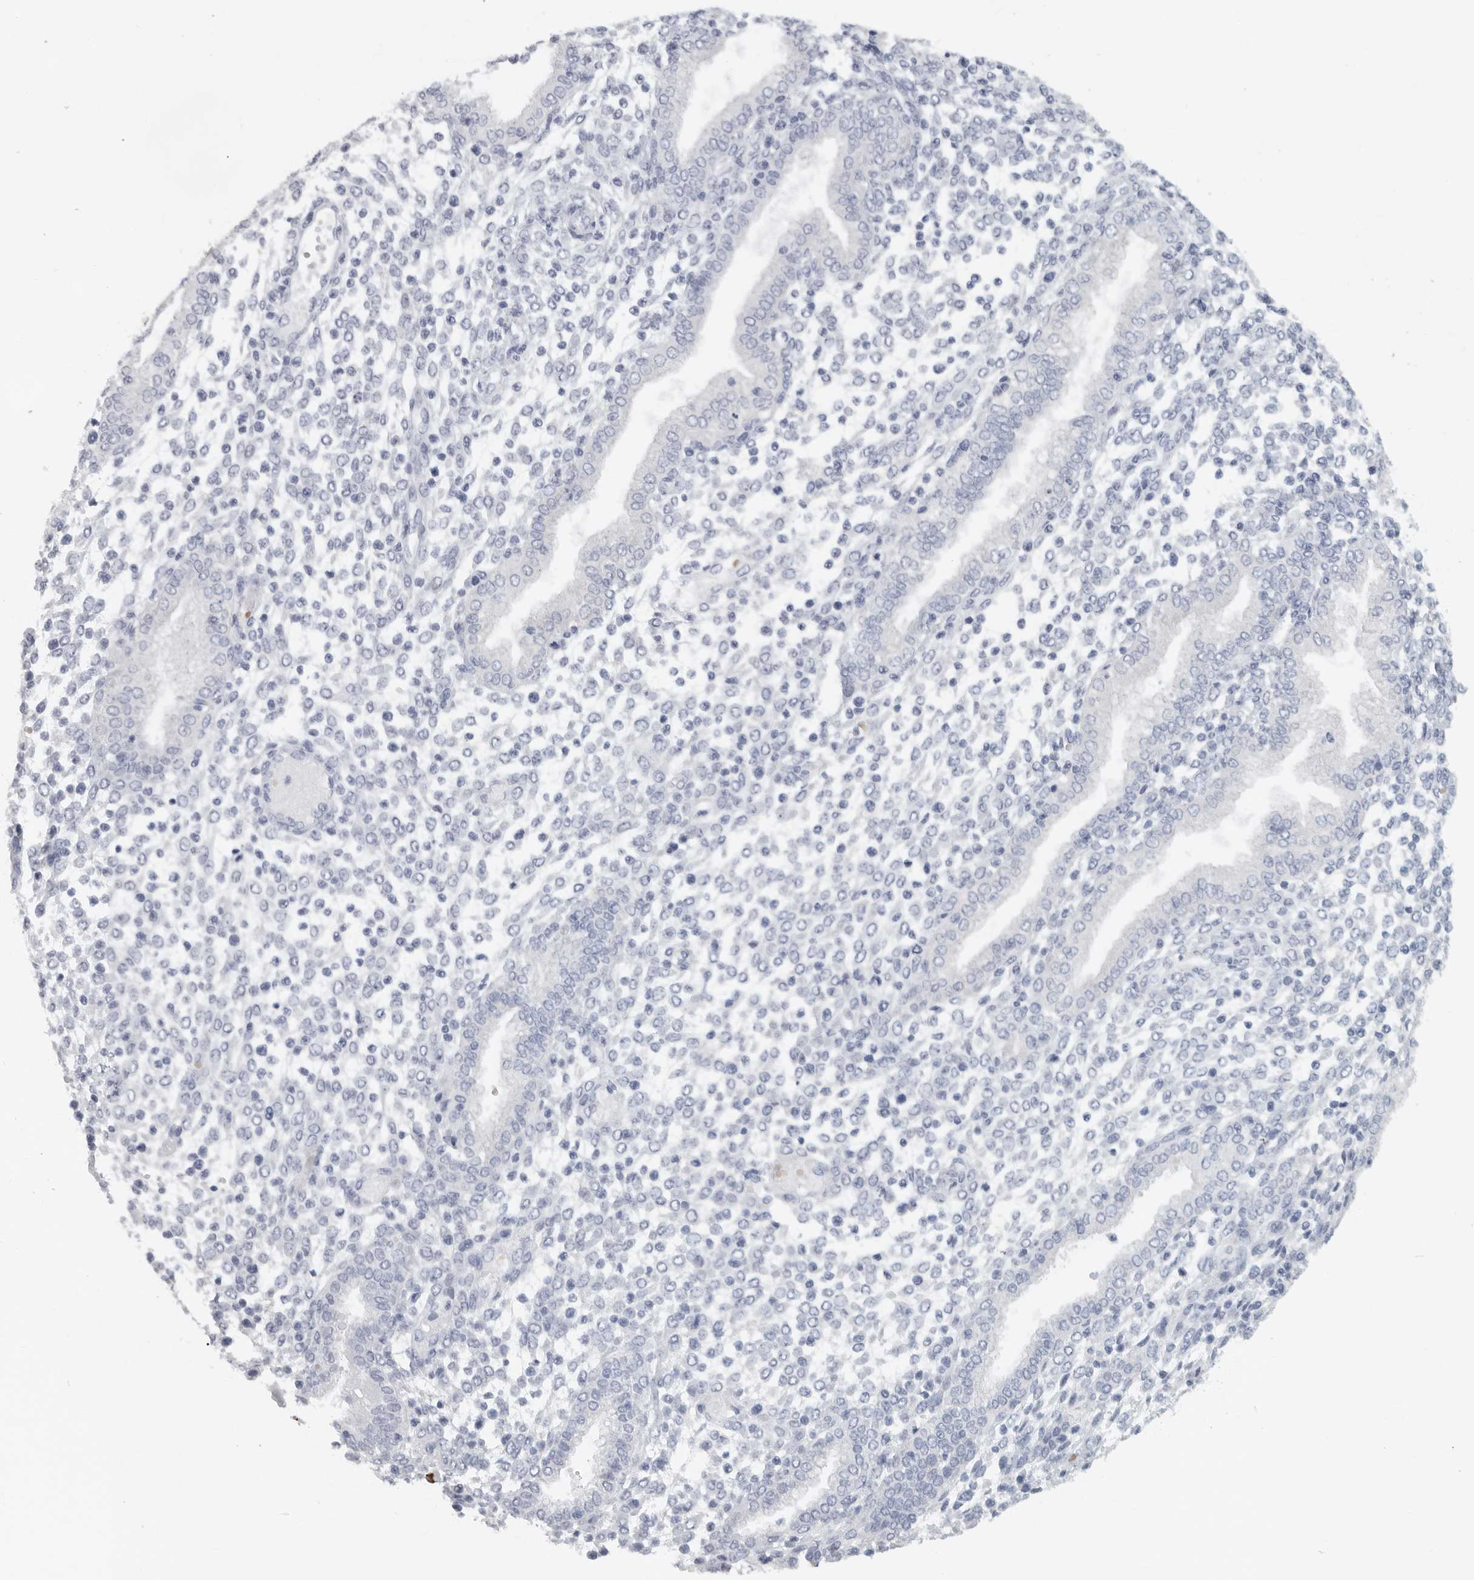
{"staining": {"intensity": "negative", "quantity": "none", "location": "none"}, "tissue": "endometrium", "cell_type": "Cells in endometrial stroma", "image_type": "normal", "snomed": [{"axis": "morphology", "description": "Normal tissue, NOS"}, {"axis": "topography", "description": "Endometrium"}], "caption": "Cells in endometrial stroma show no significant staining in unremarkable endometrium. (DAB immunohistochemistry, high magnification).", "gene": "TNR", "patient": {"sex": "female", "age": 53}}